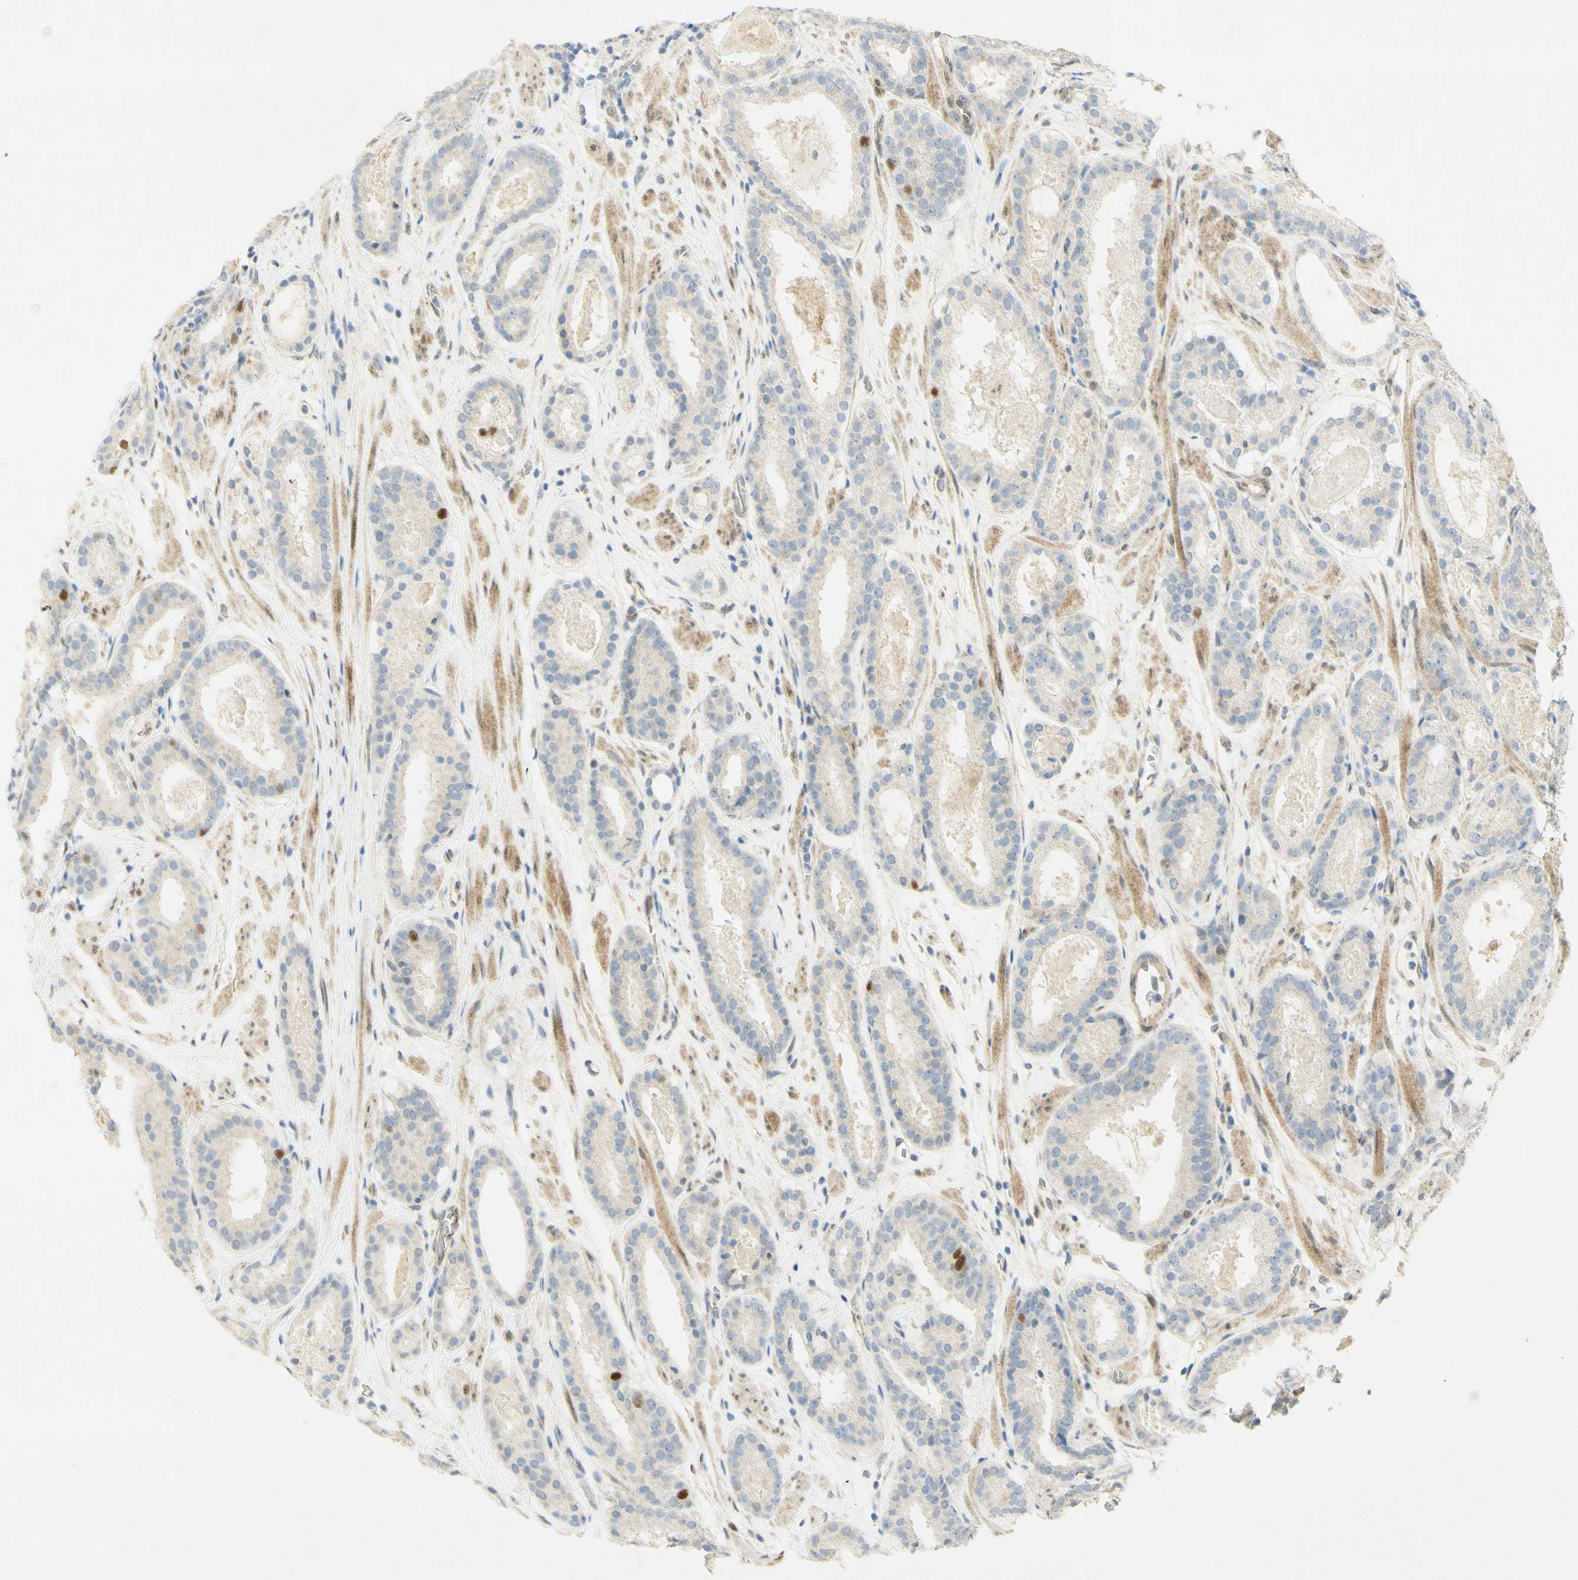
{"staining": {"intensity": "moderate", "quantity": "<25%", "location": "nuclear"}, "tissue": "prostate cancer", "cell_type": "Tumor cells", "image_type": "cancer", "snomed": [{"axis": "morphology", "description": "Adenocarcinoma, Low grade"}, {"axis": "topography", "description": "Prostate"}], "caption": "Moderate nuclear staining is appreciated in about <25% of tumor cells in prostate cancer (low-grade adenocarcinoma). (Stains: DAB in brown, nuclei in blue, Microscopy: brightfield microscopy at high magnification).", "gene": "E2F1", "patient": {"sex": "male", "age": 69}}